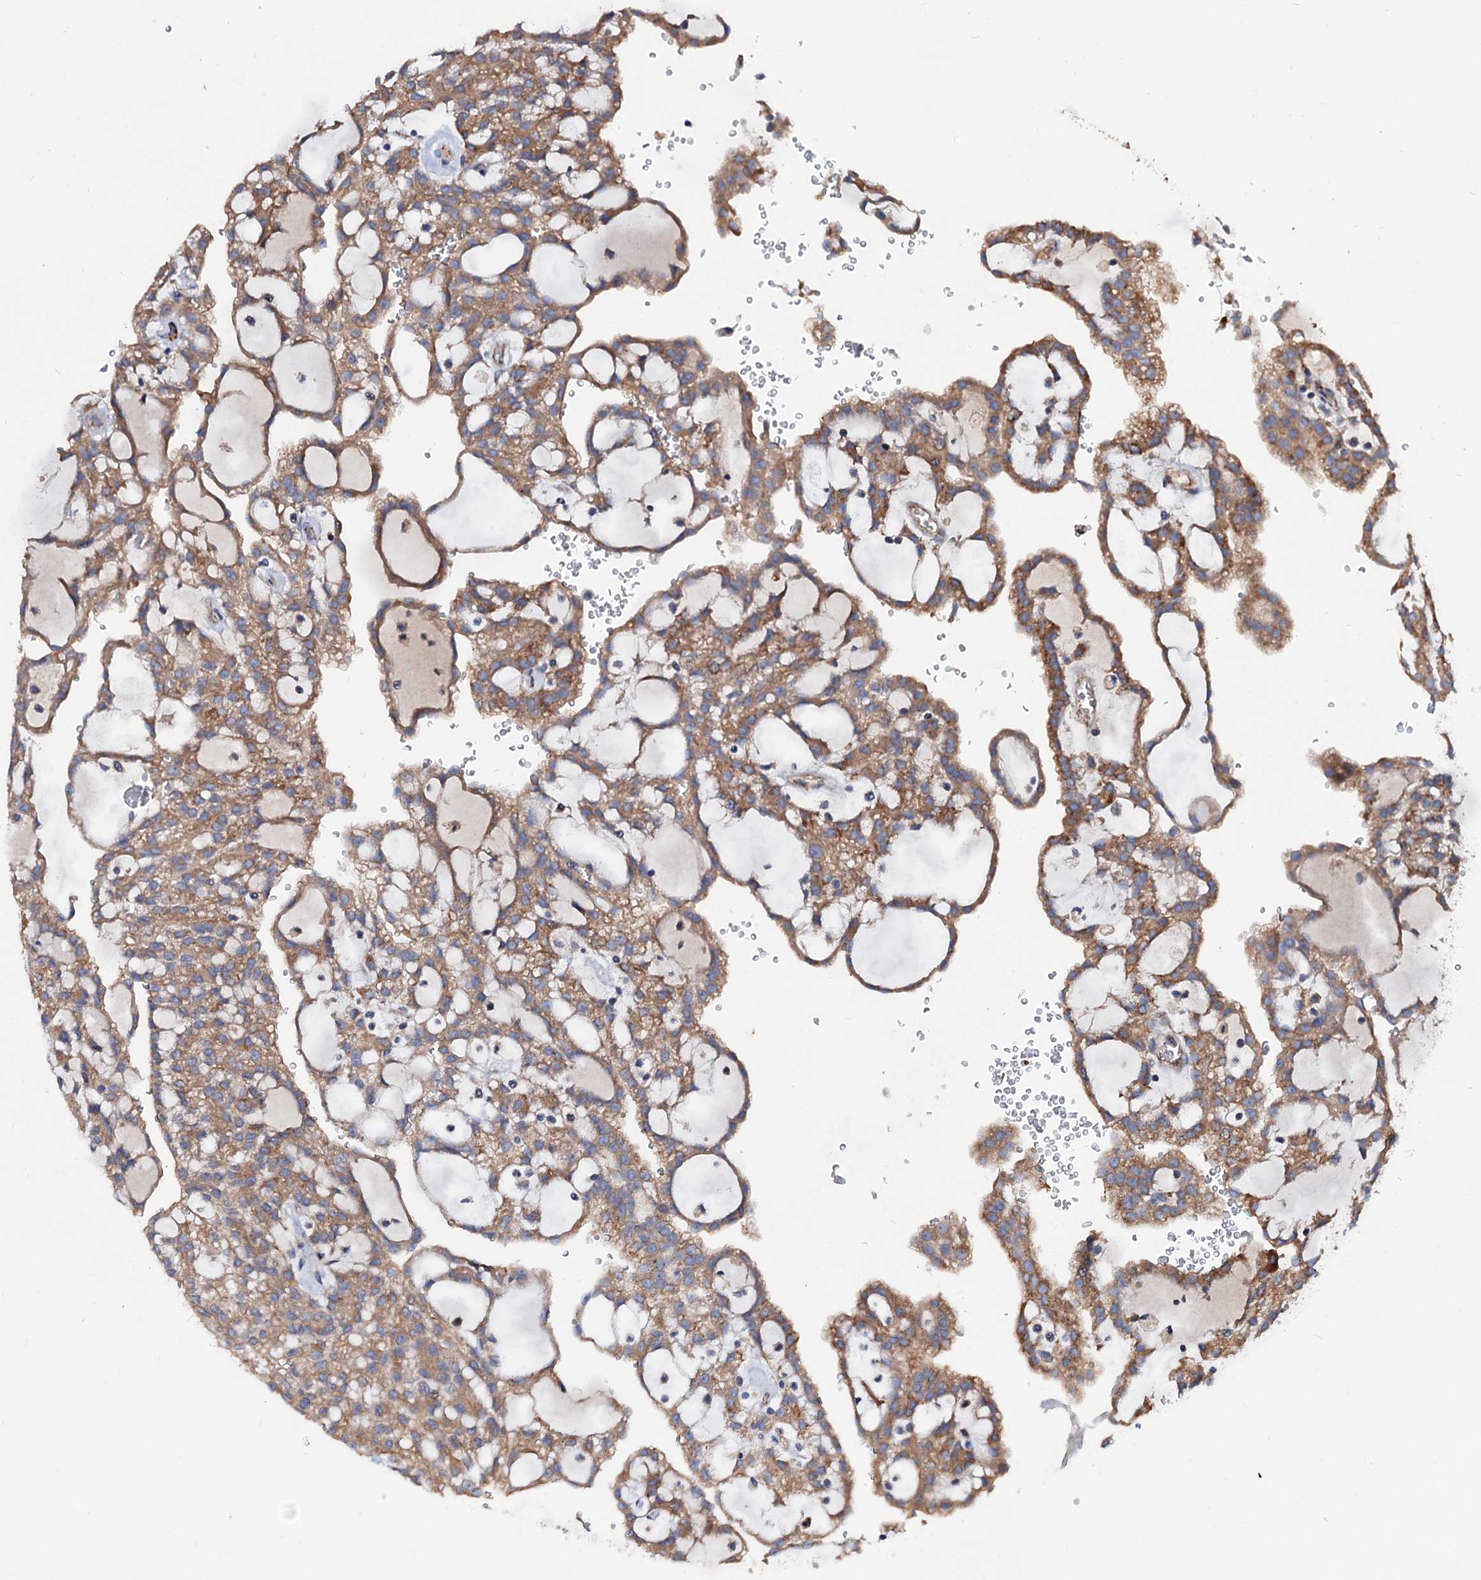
{"staining": {"intensity": "moderate", "quantity": ">75%", "location": "cytoplasmic/membranous"}, "tissue": "renal cancer", "cell_type": "Tumor cells", "image_type": "cancer", "snomed": [{"axis": "morphology", "description": "Adenocarcinoma, NOS"}, {"axis": "topography", "description": "Kidney"}], "caption": "IHC histopathology image of renal cancer stained for a protein (brown), which demonstrates medium levels of moderate cytoplasmic/membranous positivity in approximately >75% of tumor cells.", "gene": "FIBIN", "patient": {"sex": "male", "age": 63}}